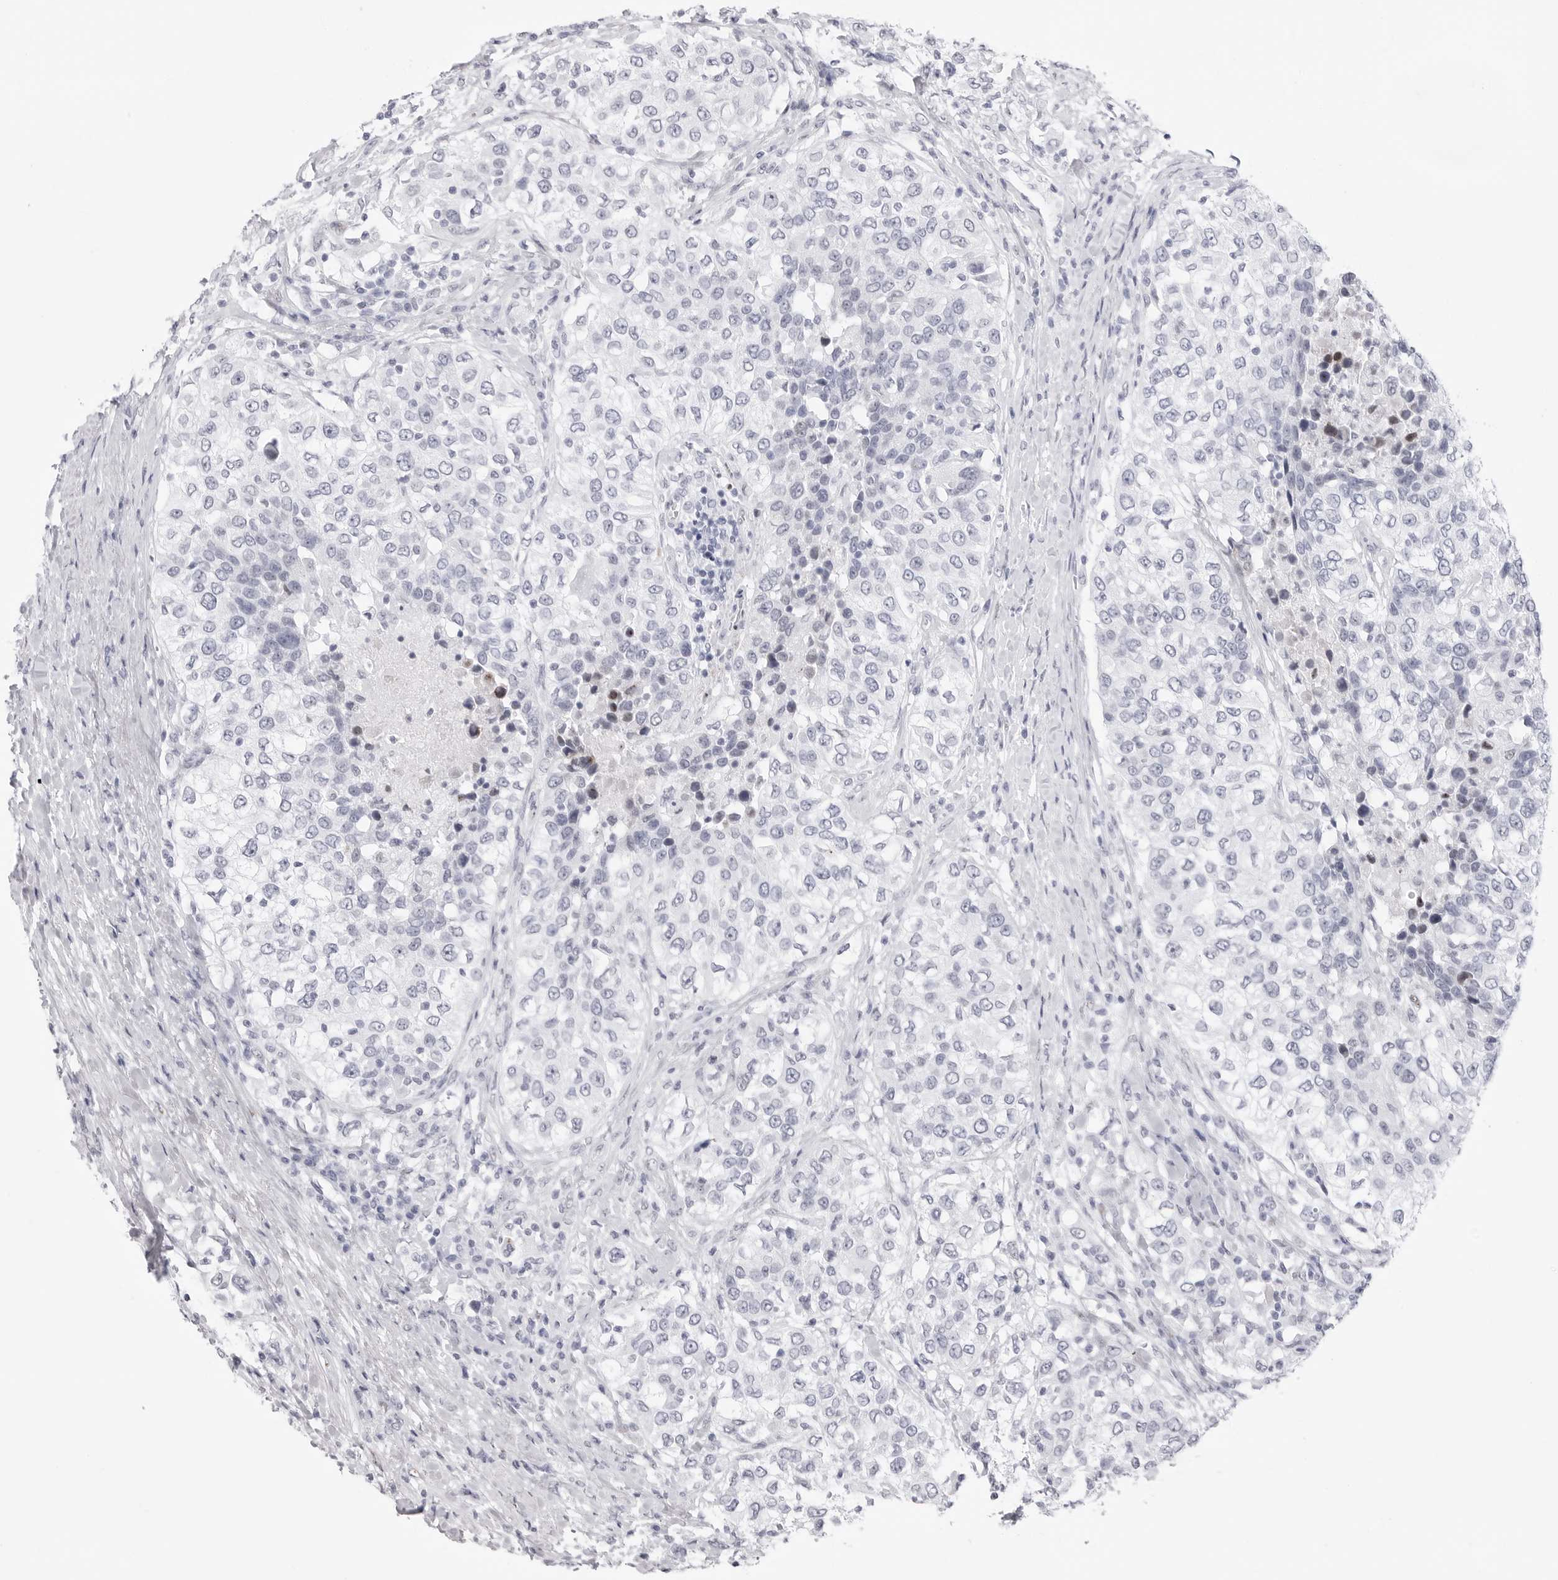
{"staining": {"intensity": "negative", "quantity": "none", "location": "none"}, "tissue": "urothelial cancer", "cell_type": "Tumor cells", "image_type": "cancer", "snomed": [{"axis": "morphology", "description": "Urothelial carcinoma, High grade"}, {"axis": "topography", "description": "Urinary bladder"}], "caption": "A photomicrograph of urothelial cancer stained for a protein reveals no brown staining in tumor cells.", "gene": "TSSK1B", "patient": {"sex": "female", "age": 80}}